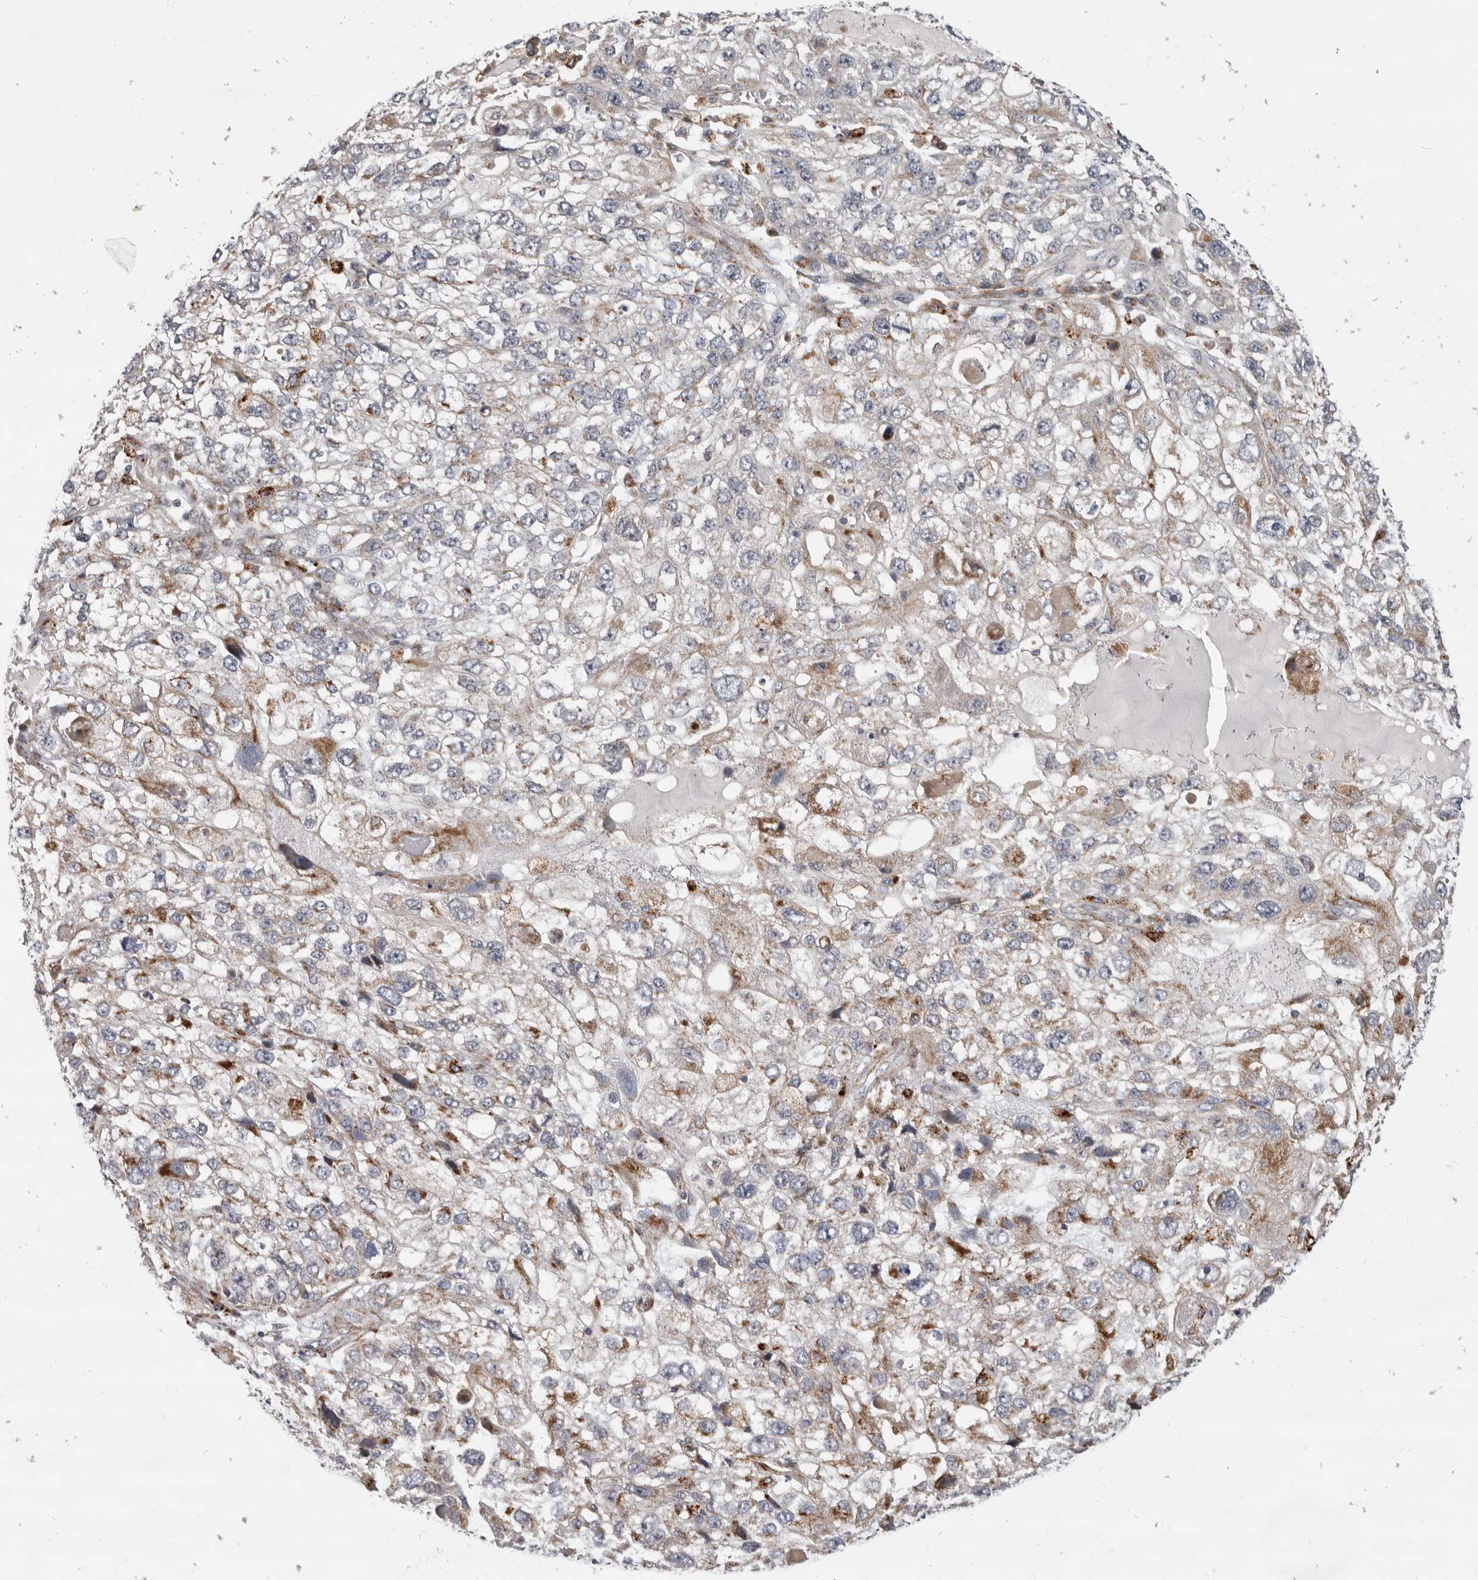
{"staining": {"intensity": "moderate", "quantity": "<25%", "location": "cytoplasmic/membranous"}, "tissue": "endometrial cancer", "cell_type": "Tumor cells", "image_type": "cancer", "snomed": [{"axis": "morphology", "description": "Adenocarcinoma, NOS"}, {"axis": "topography", "description": "Endometrium"}], "caption": "Moderate cytoplasmic/membranous staining is seen in approximately <25% of tumor cells in endometrial cancer (adenocarcinoma).", "gene": "TOR3A", "patient": {"sex": "female", "age": 49}}